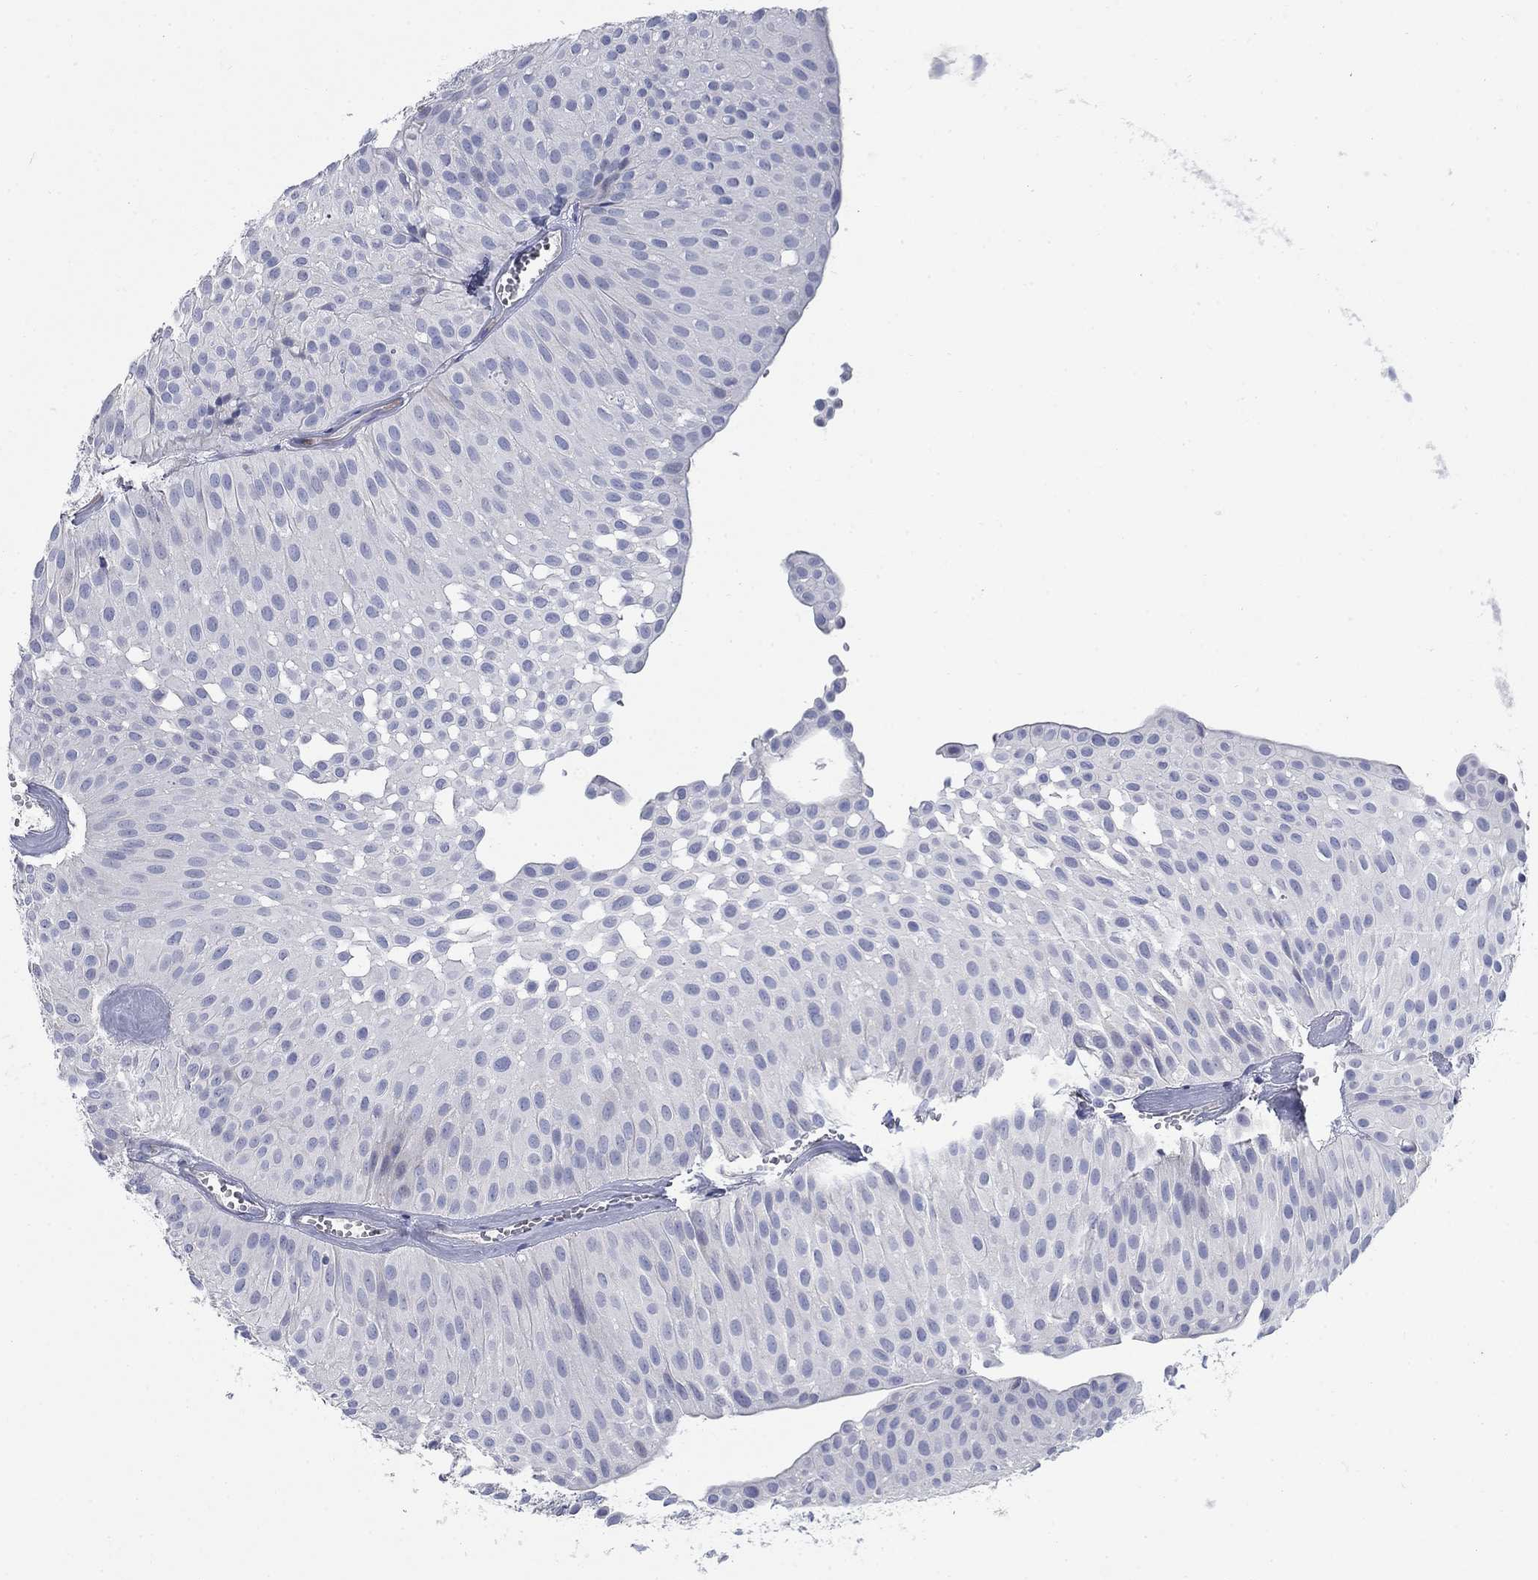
{"staining": {"intensity": "negative", "quantity": "none", "location": "none"}, "tissue": "urothelial cancer", "cell_type": "Tumor cells", "image_type": "cancer", "snomed": [{"axis": "morphology", "description": "Urothelial carcinoma, Low grade"}, {"axis": "topography", "description": "Urinary bladder"}], "caption": "Immunohistochemical staining of urothelial cancer shows no significant staining in tumor cells.", "gene": "DNER", "patient": {"sex": "male", "age": 64}}